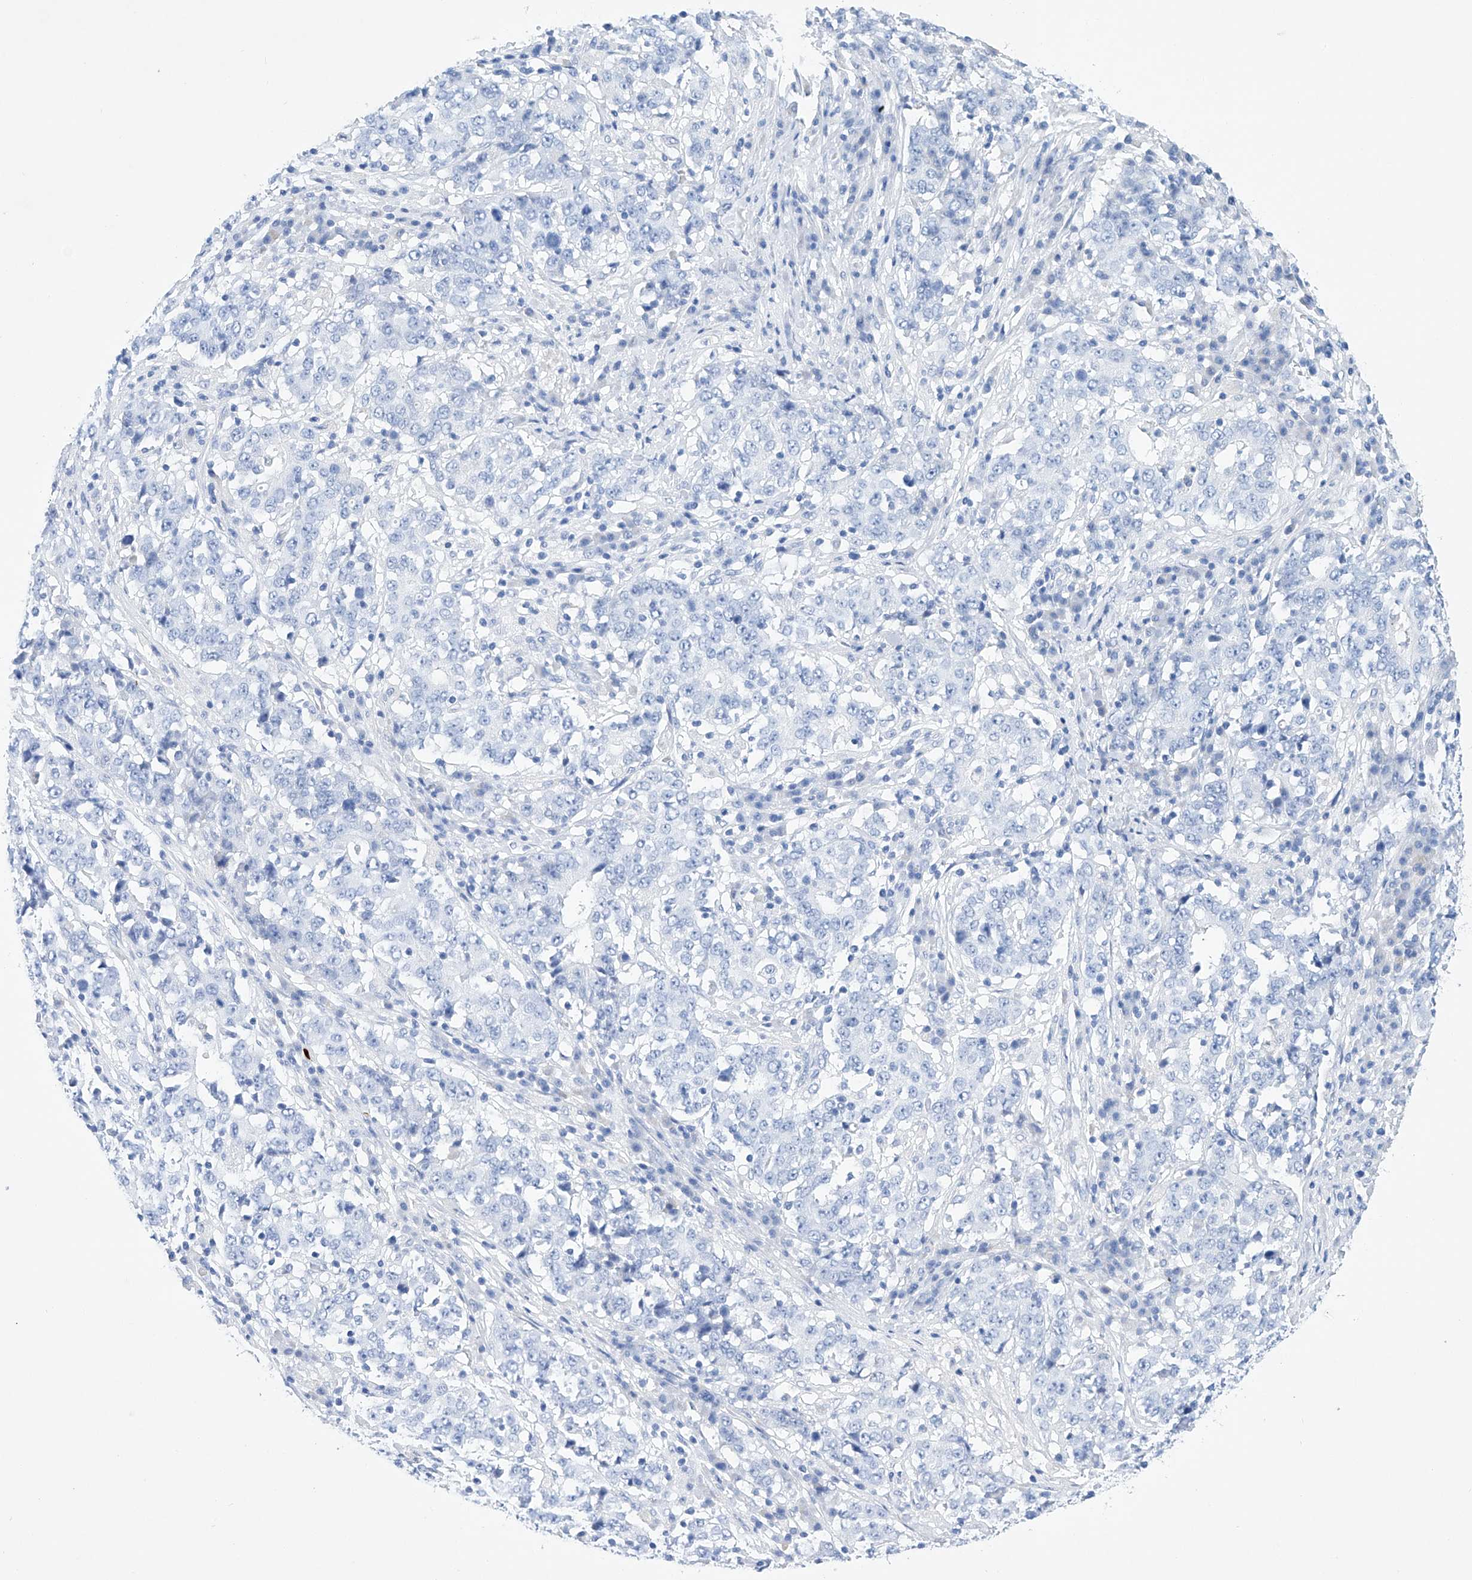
{"staining": {"intensity": "negative", "quantity": "none", "location": "none"}, "tissue": "stomach cancer", "cell_type": "Tumor cells", "image_type": "cancer", "snomed": [{"axis": "morphology", "description": "Adenocarcinoma, NOS"}, {"axis": "topography", "description": "Stomach"}], "caption": "IHC histopathology image of stomach cancer stained for a protein (brown), which reveals no staining in tumor cells.", "gene": "LURAP1", "patient": {"sex": "male", "age": 59}}